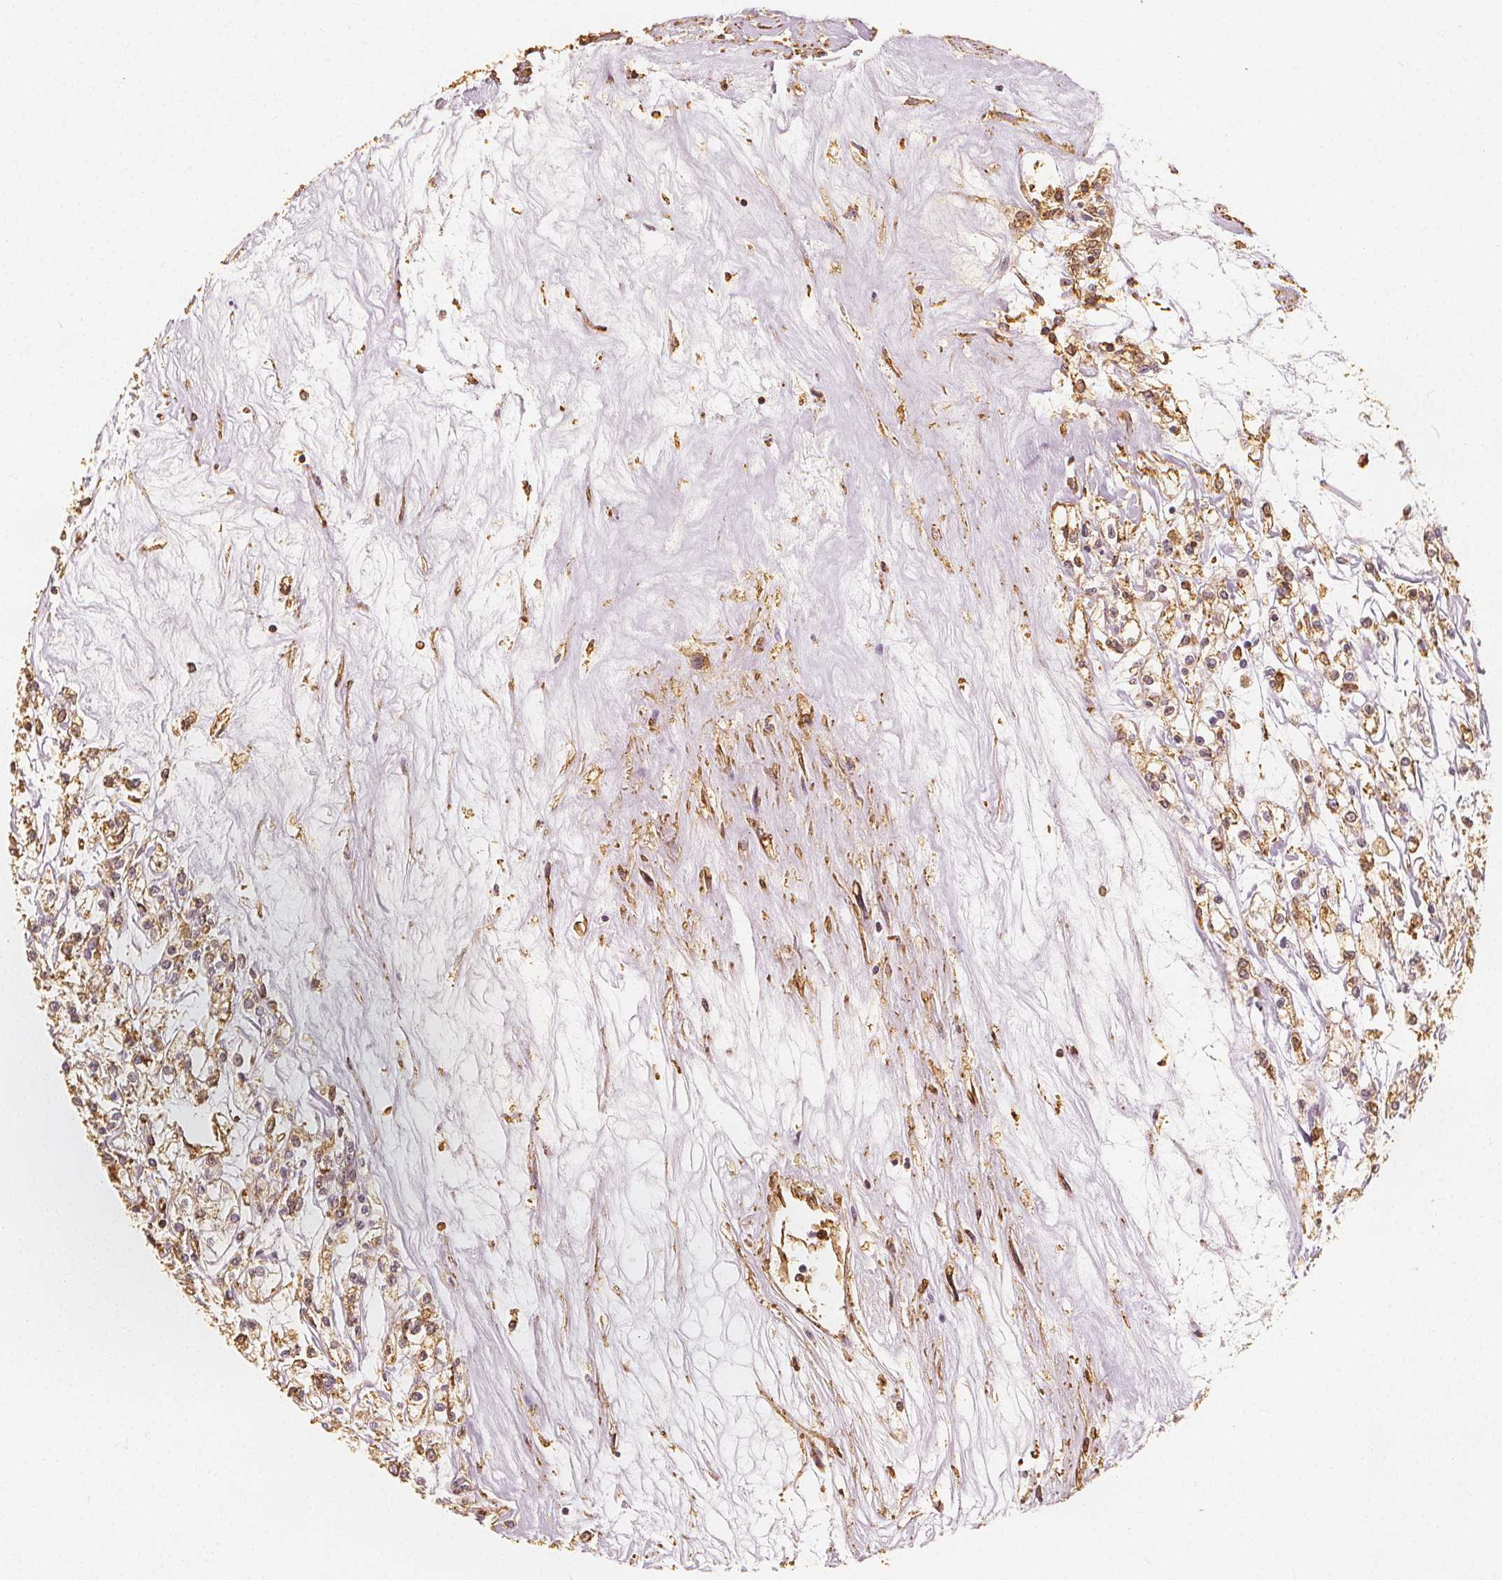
{"staining": {"intensity": "moderate", "quantity": ">75%", "location": "cytoplasmic/membranous"}, "tissue": "renal cancer", "cell_type": "Tumor cells", "image_type": "cancer", "snomed": [{"axis": "morphology", "description": "Adenocarcinoma, NOS"}, {"axis": "topography", "description": "Kidney"}], "caption": "An immunohistochemistry micrograph of tumor tissue is shown. Protein staining in brown highlights moderate cytoplasmic/membranous positivity in adenocarcinoma (renal) within tumor cells. Immunohistochemistry stains the protein in brown and the nuclei are stained blue.", "gene": "ARHGAP26", "patient": {"sex": "female", "age": 59}}